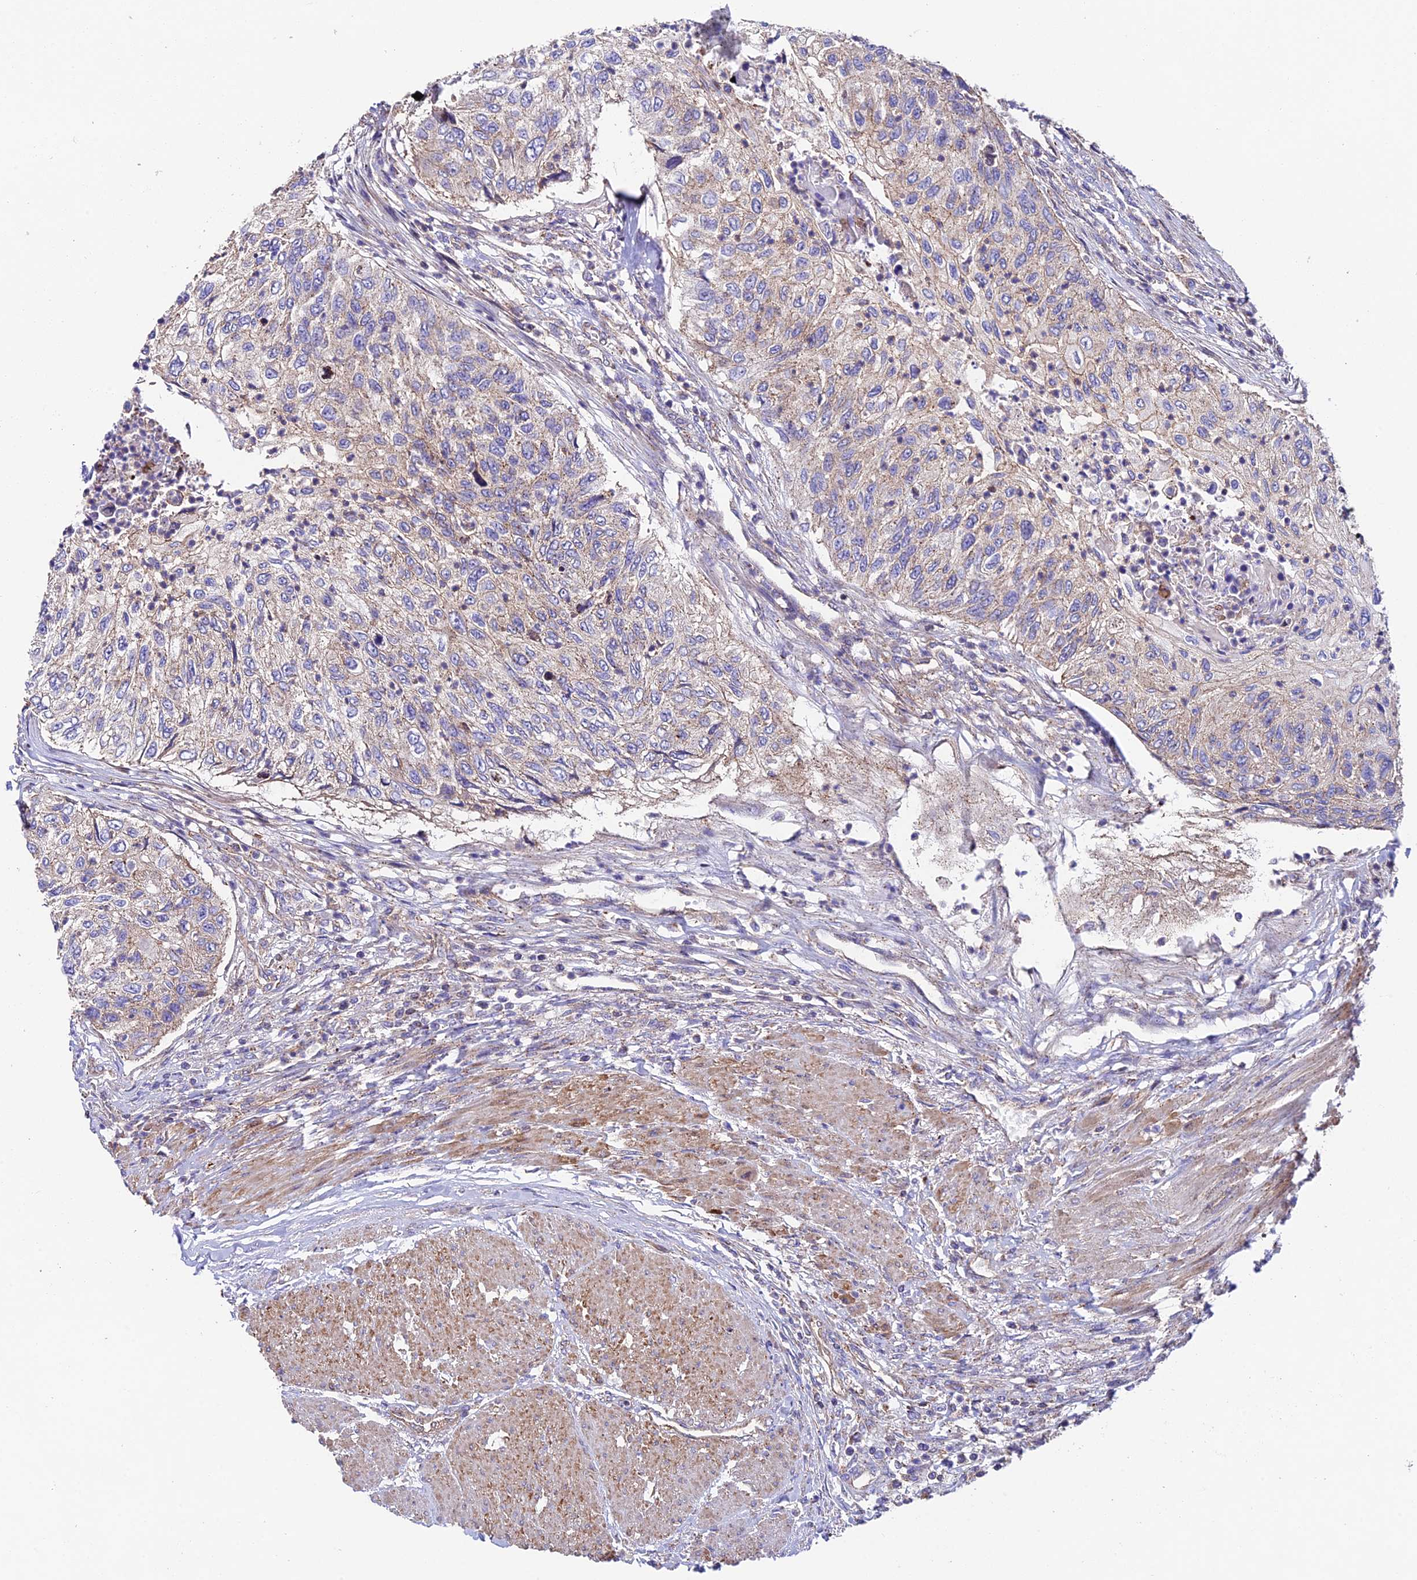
{"staining": {"intensity": "moderate", "quantity": "25%-75%", "location": "cytoplasmic/membranous"}, "tissue": "urothelial cancer", "cell_type": "Tumor cells", "image_type": "cancer", "snomed": [{"axis": "morphology", "description": "Urothelial carcinoma, High grade"}, {"axis": "topography", "description": "Urinary bladder"}], "caption": "Tumor cells display moderate cytoplasmic/membranous expression in about 25%-75% of cells in urothelial carcinoma (high-grade). (DAB = brown stain, brightfield microscopy at high magnification).", "gene": "QRFP", "patient": {"sex": "female", "age": 60}}